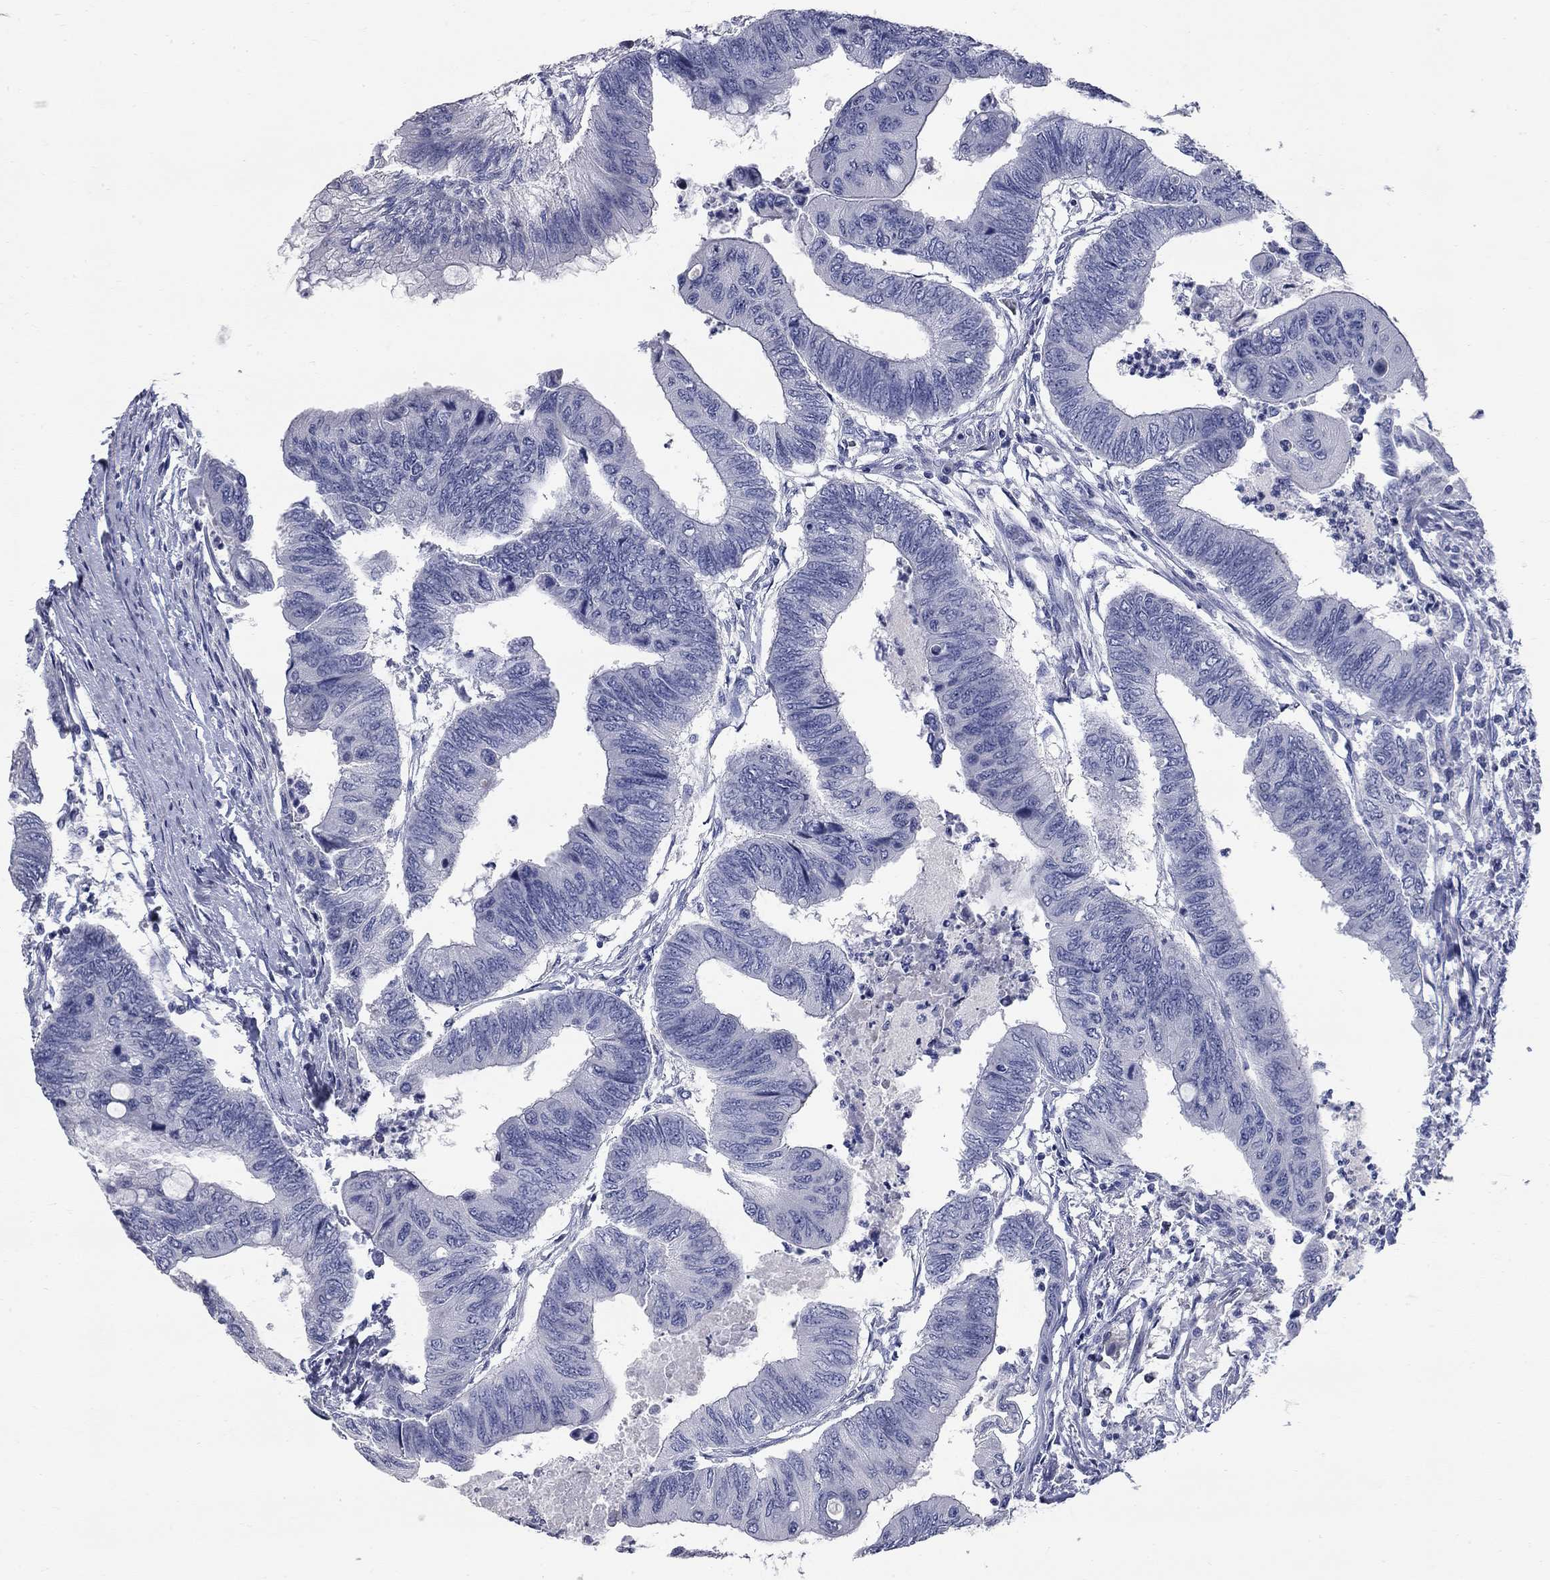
{"staining": {"intensity": "negative", "quantity": "none", "location": "none"}, "tissue": "colorectal cancer", "cell_type": "Tumor cells", "image_type": "cancer", "snomed": [{"axis": "morphology", "description": "Normal tissue, NOS"}, {"axis": "morphology", "description": "Adenocarcinoma, NOS"}, {"axis": "topography", "description": "Rectum"}, {"axis": "topography", "description": "Peripheral nerve tissue"}], "caption": "Image shows no significant protein staining in tumor cells of adenocarcinoma (colorectal).", "gene": "SYT12", "patient": {"sex": "male", "age": 92}}